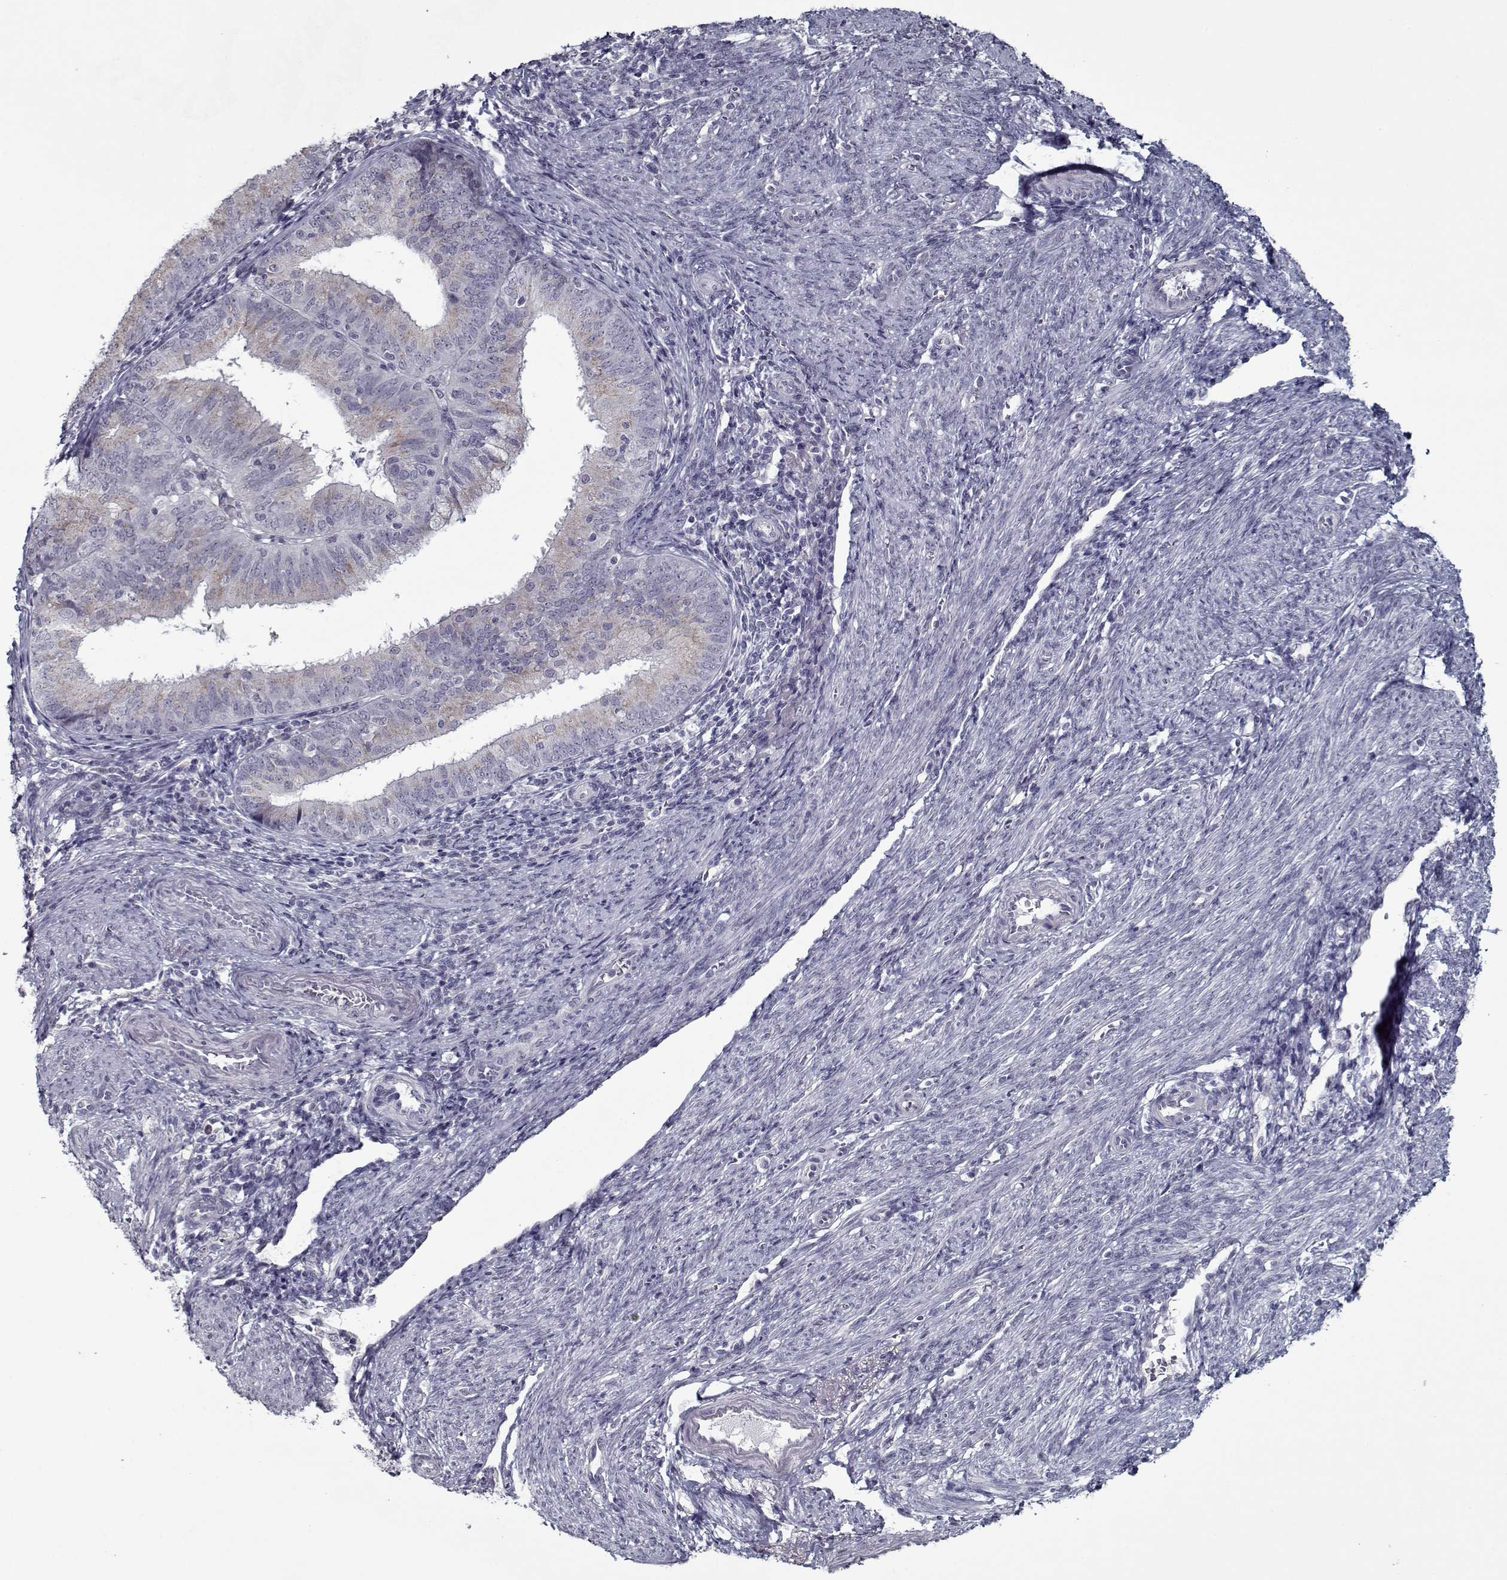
{"staining": {"intensity": "weak", "quantity": "25%-75%", "location": "cytoplasmic/membranous"}, "tissue": "endometrial cancer", "cell_type": "Tumor cells", "image_type": "cancer", "snomed": [{"axis": "morphology", "description": "Adenocarcinoma, NOS"}, {"axis": "topography", "description": "Endometrium"}], "caption": "Immunohistochemical staining of endometrial cancer reveals low levels of weak cytoplasmic/membranous staining in approximately 25%-75% of tumor cells. The protein is shown in brown color, while the nuclei are stained blue.", "gene": "SEC16B", "patient": {"sex": "female", "age": 57}}